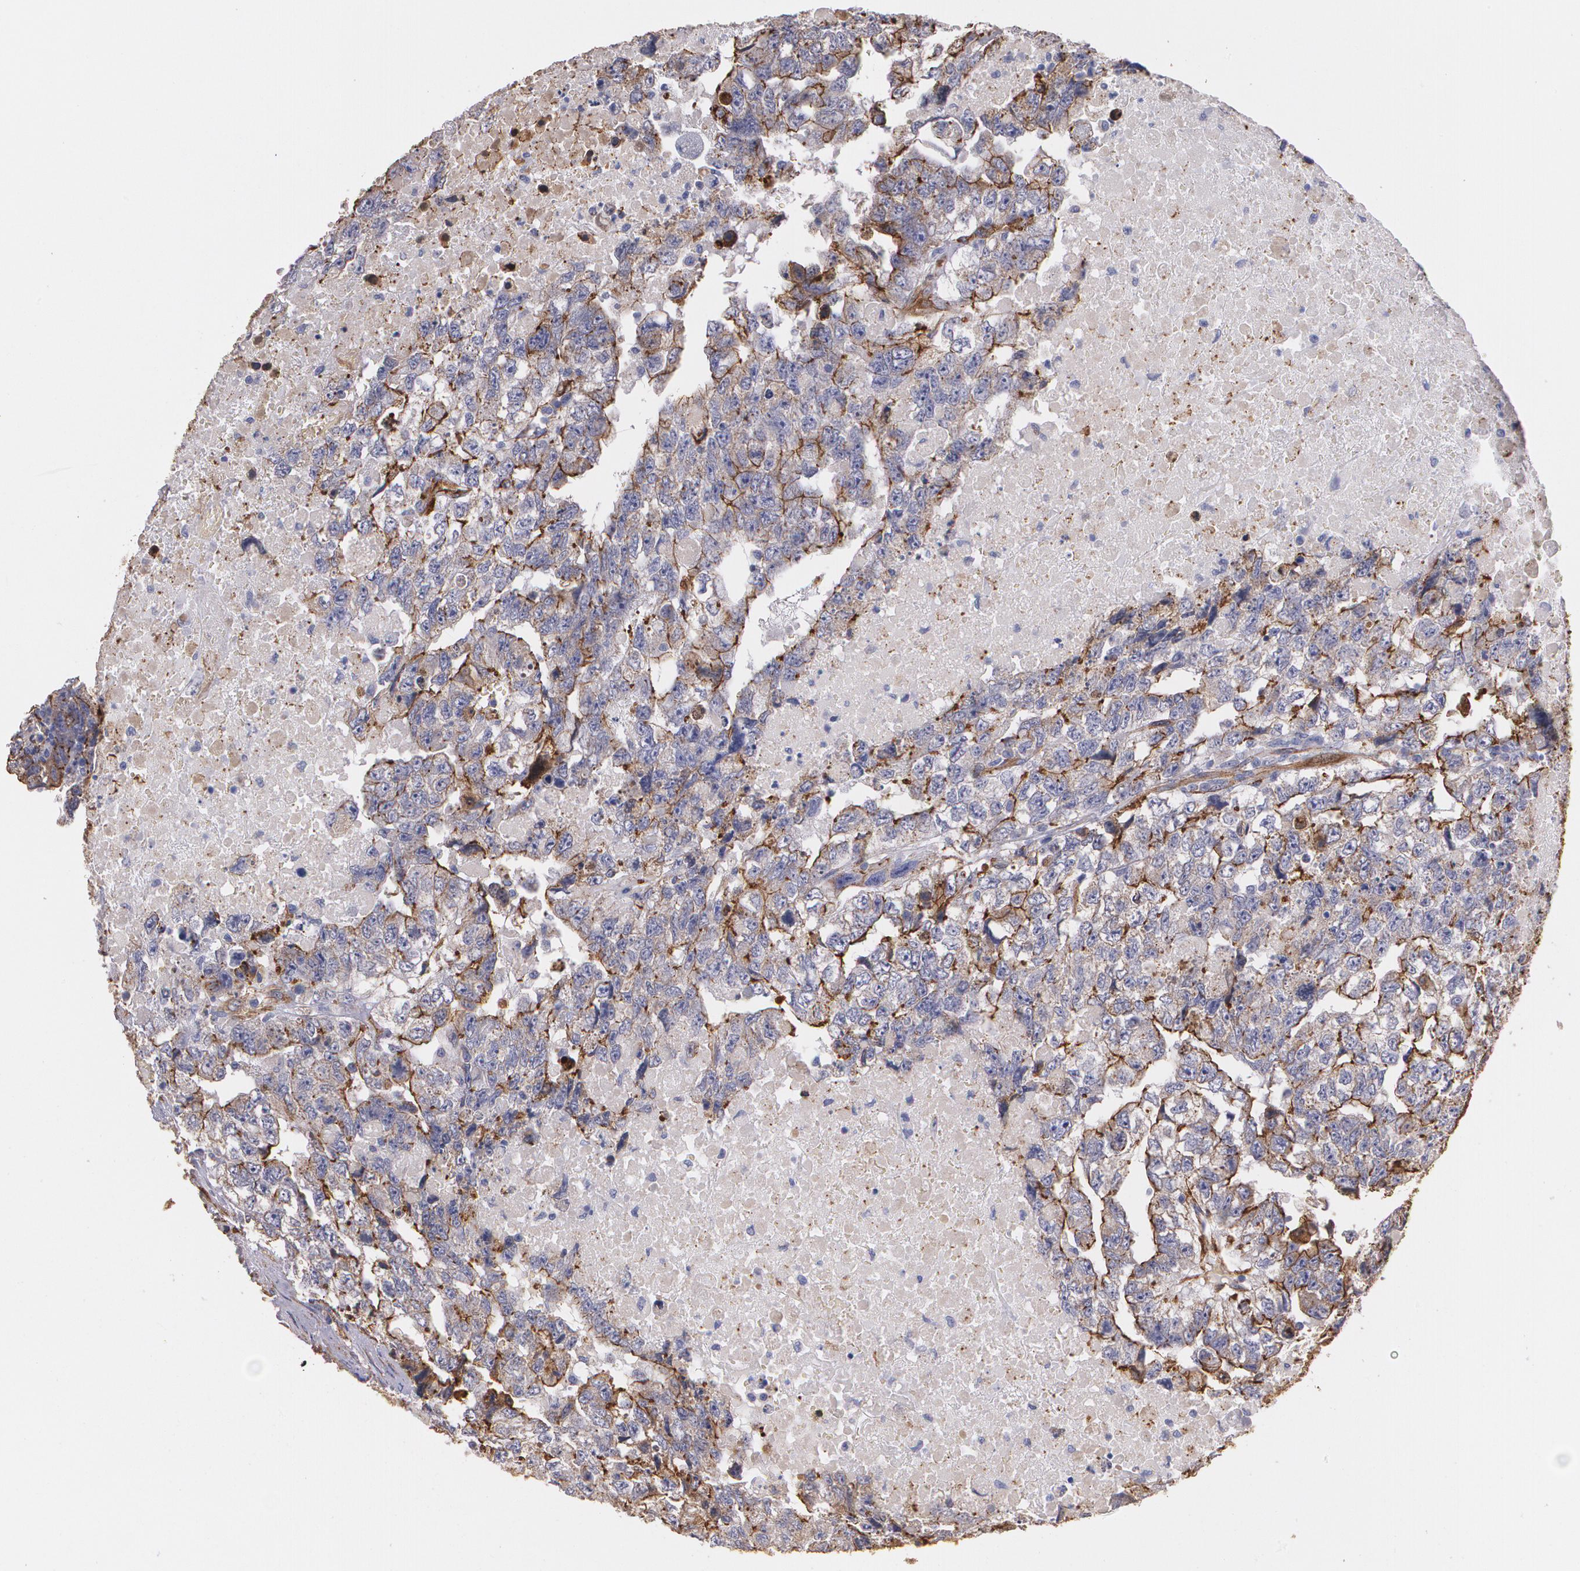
{"staining": {"intensity": "moderate", "quantity": ">75%", "location": "cytoplasmic/membranous"}, "tissue": "testis cancer", "cell_type": "Tumor cells", "image_type": "cancer", "snomed": [{"axis": "morphology", "description": "Carcinoma, Embryonal, NOS"}, {"axis": "topography", "description": "Testis"}], "caption": "Testis cancer stained with a brown dye displays moderate cytoplasmic/membranous positive staining in approximately >75% of tumor cells.", "gene": "TJP1", "patient": {"sex": "male", "age": 36}}